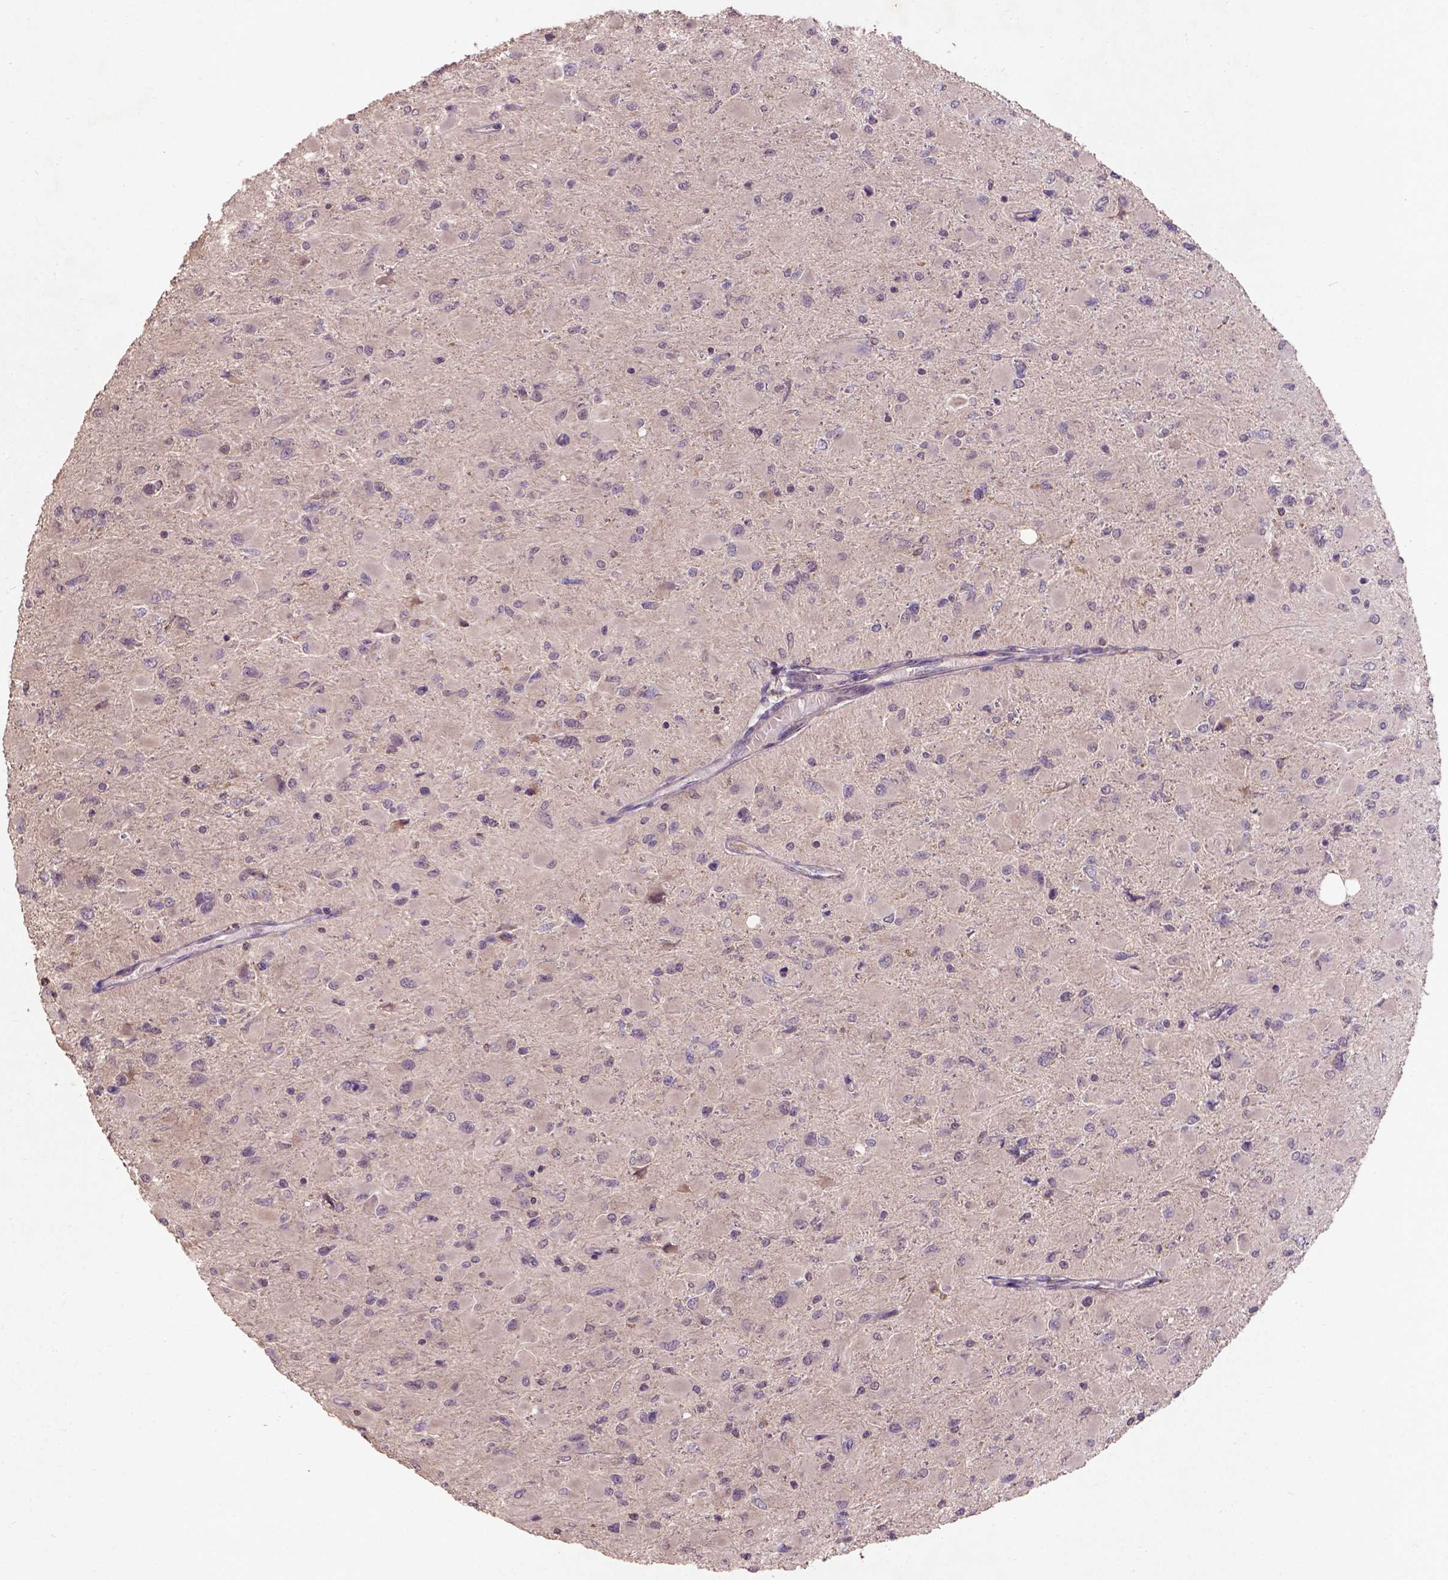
{"staining": {"intensity": "negative", "quantity": "none", "location": "none"}, "tissue": "glioma", "cell_type": "Tumor cells", "image_type": "cancer", "snomed": [{"axis": "morphology", "description": "Glioma, malignant, High grade"}, {"axis": "topography", "description": "Cerebral cortex"}], "caption": "Immunohistochemistry (IHC) of glioma shows no expression in tumor cells. The staining was performed using DAB (3,3'-diaminobenzidine) to visualize the protein expression in brown, while the nuclei were stained in blue with hematoxylin (Magnification: 20x).", "gene": "KBTBD8", "patient": {"sex": "female", "age": 36}}